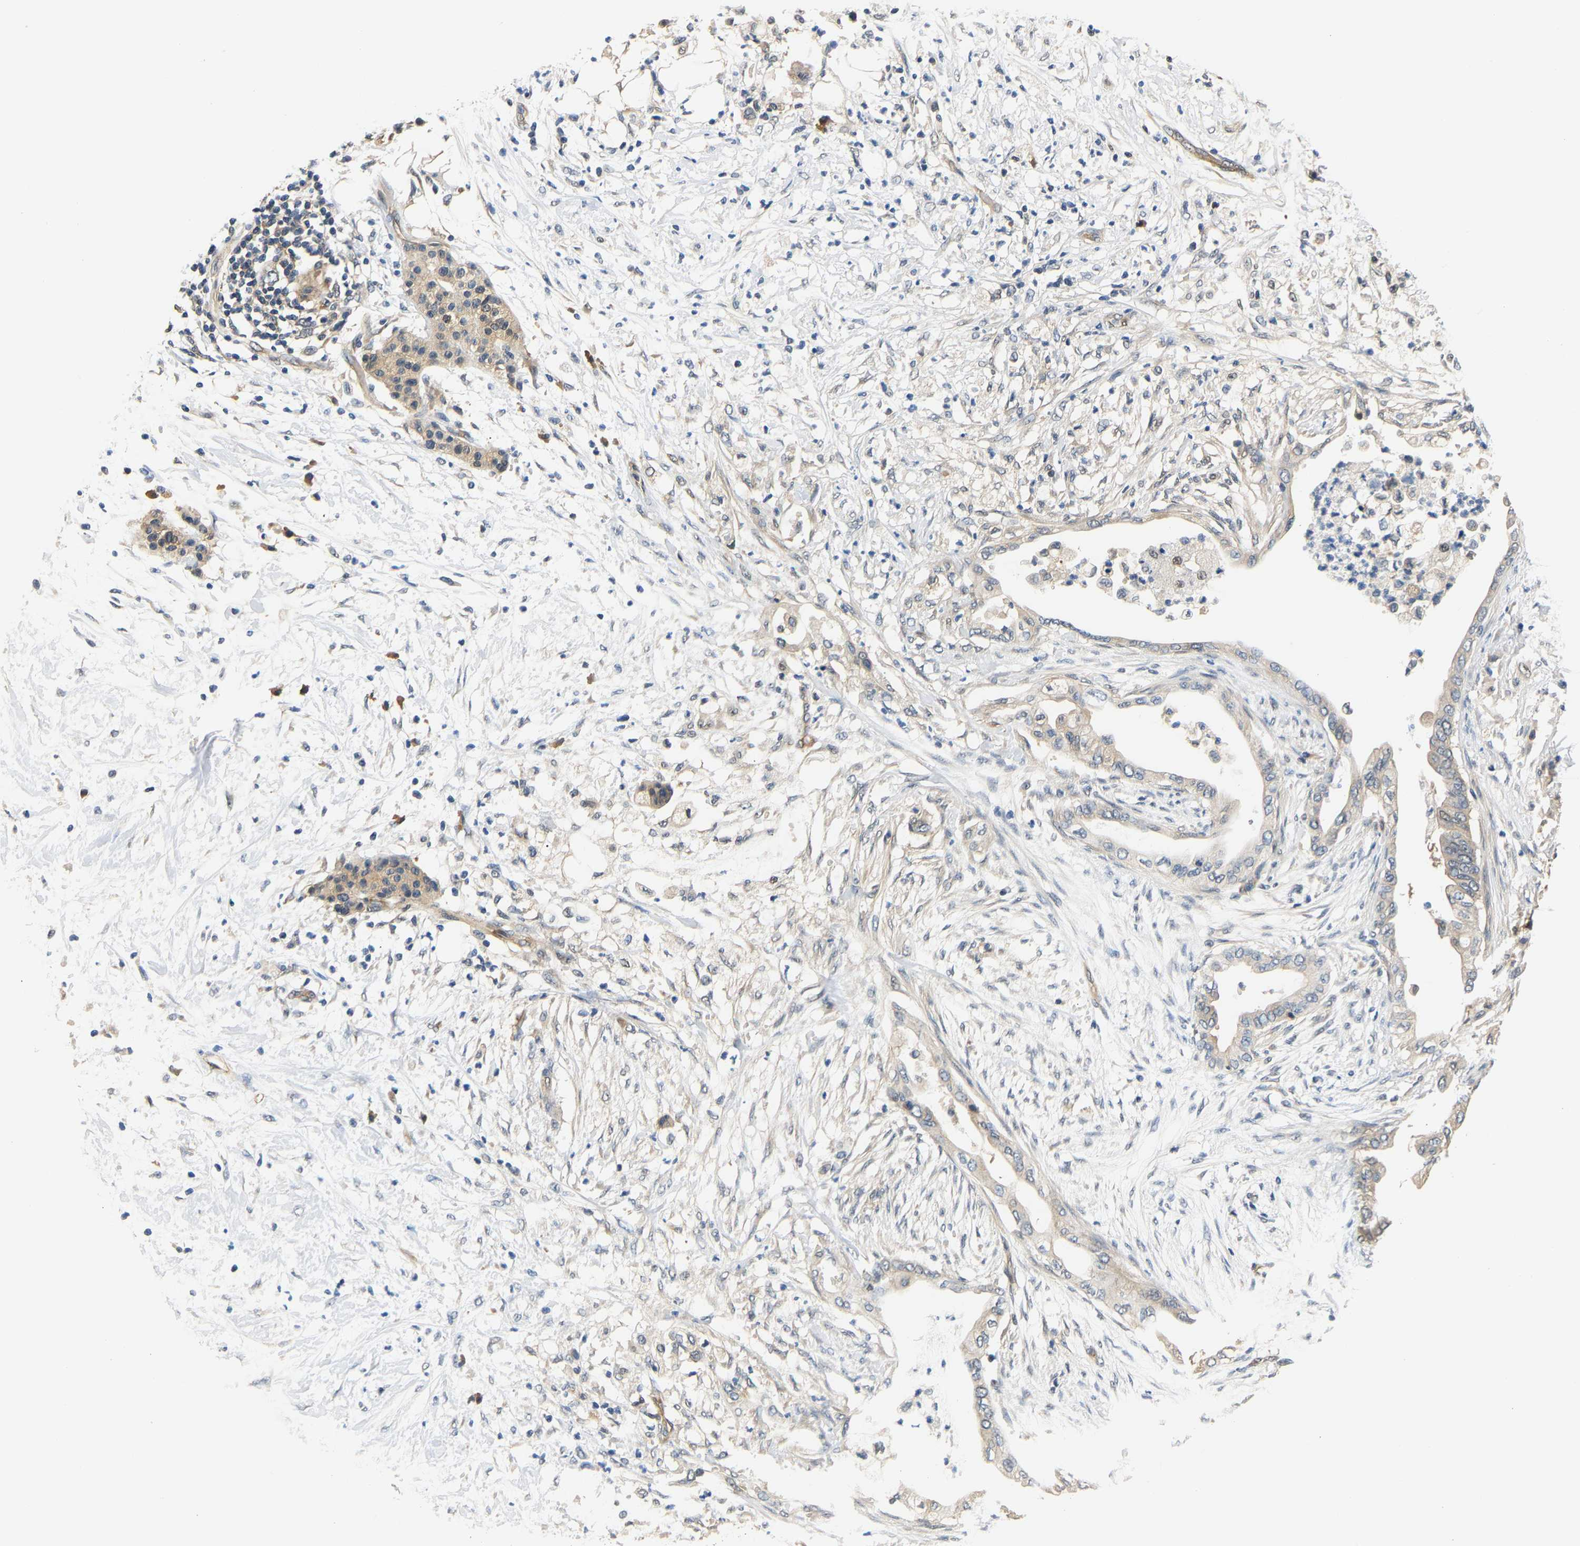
{"staining": {"intensity": "weak", "quantity": ">75%", "location": "cytoplasmic/membranous"}, "tissue": "pancreatic cancer", "cell_type": "Tumor cells", "image_type": "cancer", "snomed": [{"axis": "morphology", "description": "Normal tissue, NOS"}, {"axis": "morphology", "description": "Adenocarcinoma, NOS"}, {"axis": "topography", "description": "Pancreas"}, {"axis": "topography", "description": "Duodenum"}], "caption": "Tumor cells reveal low levels of weak cytoplasmic/membranous staining in approximately >75% of cells in pancreatic cancer. The staining was performed using DAB, with brown indicating positive protein expression. Nuclei are stained blue with hematoxylin.", "gene": "ARHGEF12", "patient": {"sex": "female", "age": 60}}